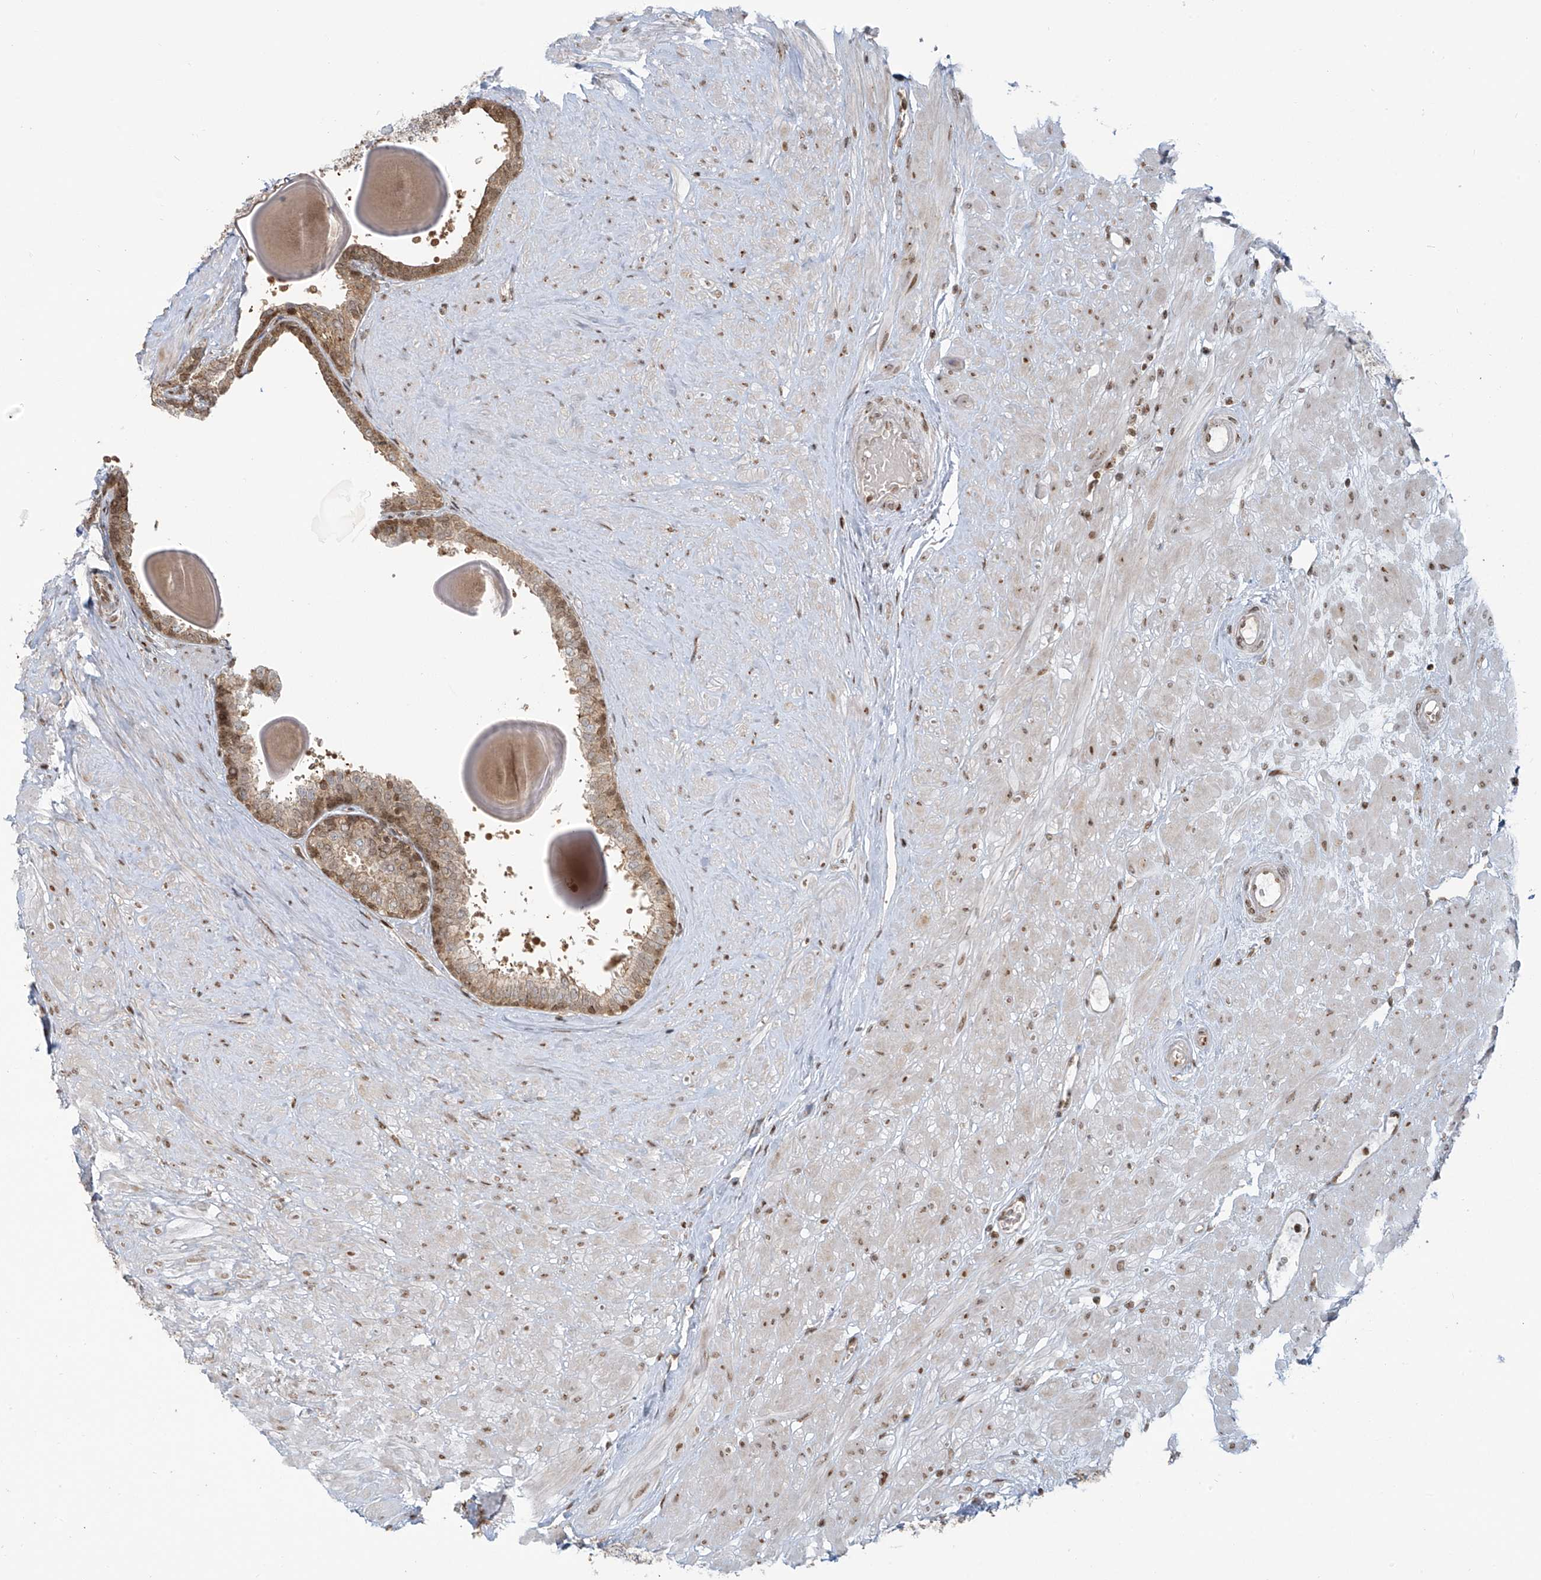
{"staining": {"intensity": "moderate", "quantity": ">75%", "location": "cytoplasmic/membranous,nuclear"}, "tissue": "prostate", "cell_type": "Glandular cells", "image_type": "normal", "snomed": [{"axis": "morphology", "description": "Normal tissue, NOS"}, {"axis": "topography", "description": "Prostate"}], "caption": "Immunohistochemical staining of benign prostate exhibits moderate cytoplasmic/membranous,nuclear protein expression in approximately >75% of glandular cells.", "gene": "VMP1", "patient": {"sex": "male", "age": 48}}